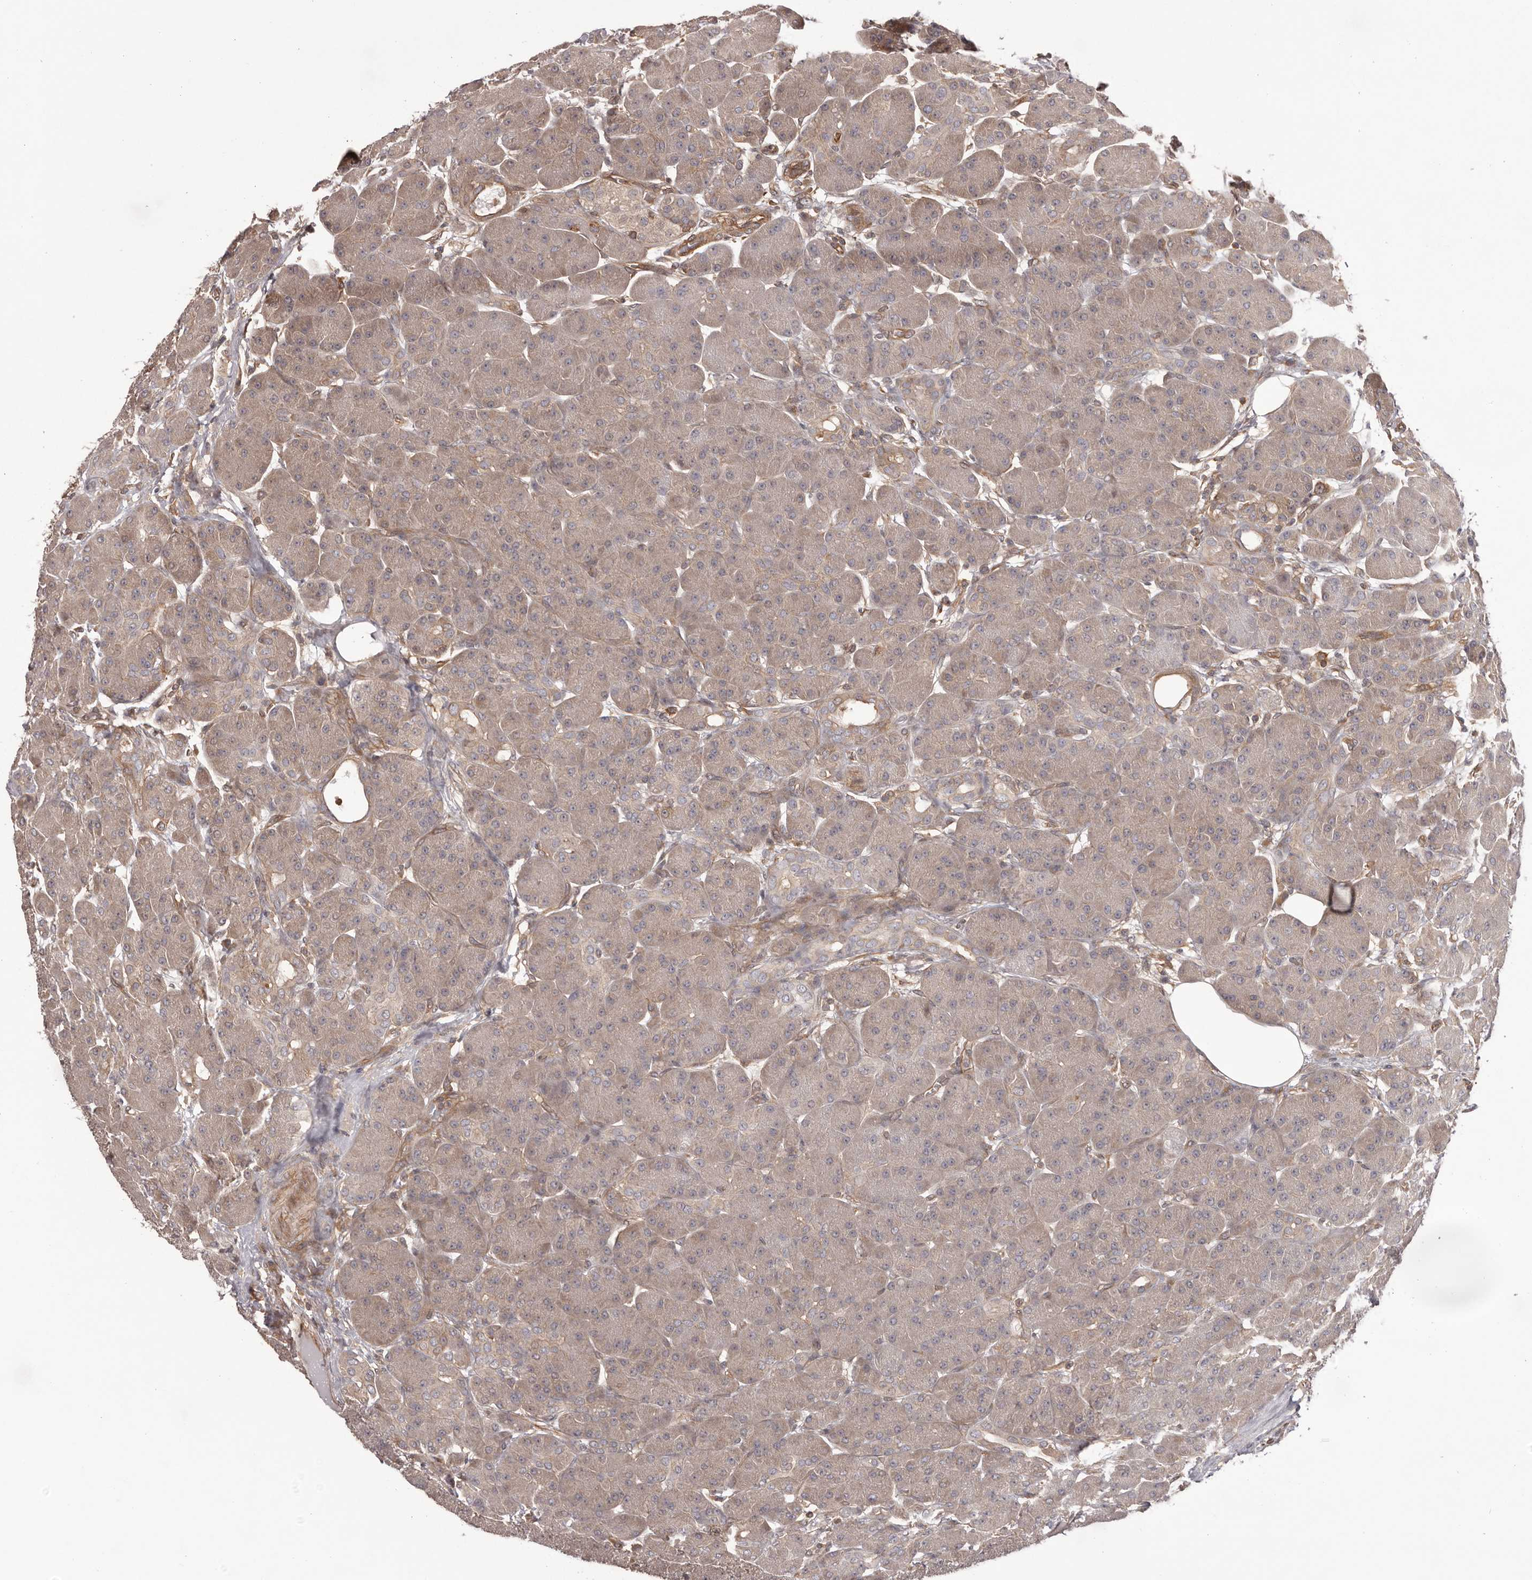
{"staining": {"intensity": "weak", "quantity": "25%-75%", "location": "cytoplasmic/membranous"}, "tissue": "pancreas", "cell_type": "Exocrine glandular cells", "image_type": "normal", "snomed": [{"axis": "morphology", "description": "Normal tissue, NOS"}, {"axis": "topography", "description": "Pancreas"}], "caption": "An IHC photomicrograph of normal tissue is shown. Protein staining in brown shows weak cytoplasmic/membranous positivity in pancreas within exocrine glandular cells.", "gene": "NFKBIA", "patient": {"sex": "male", "age": 63}}